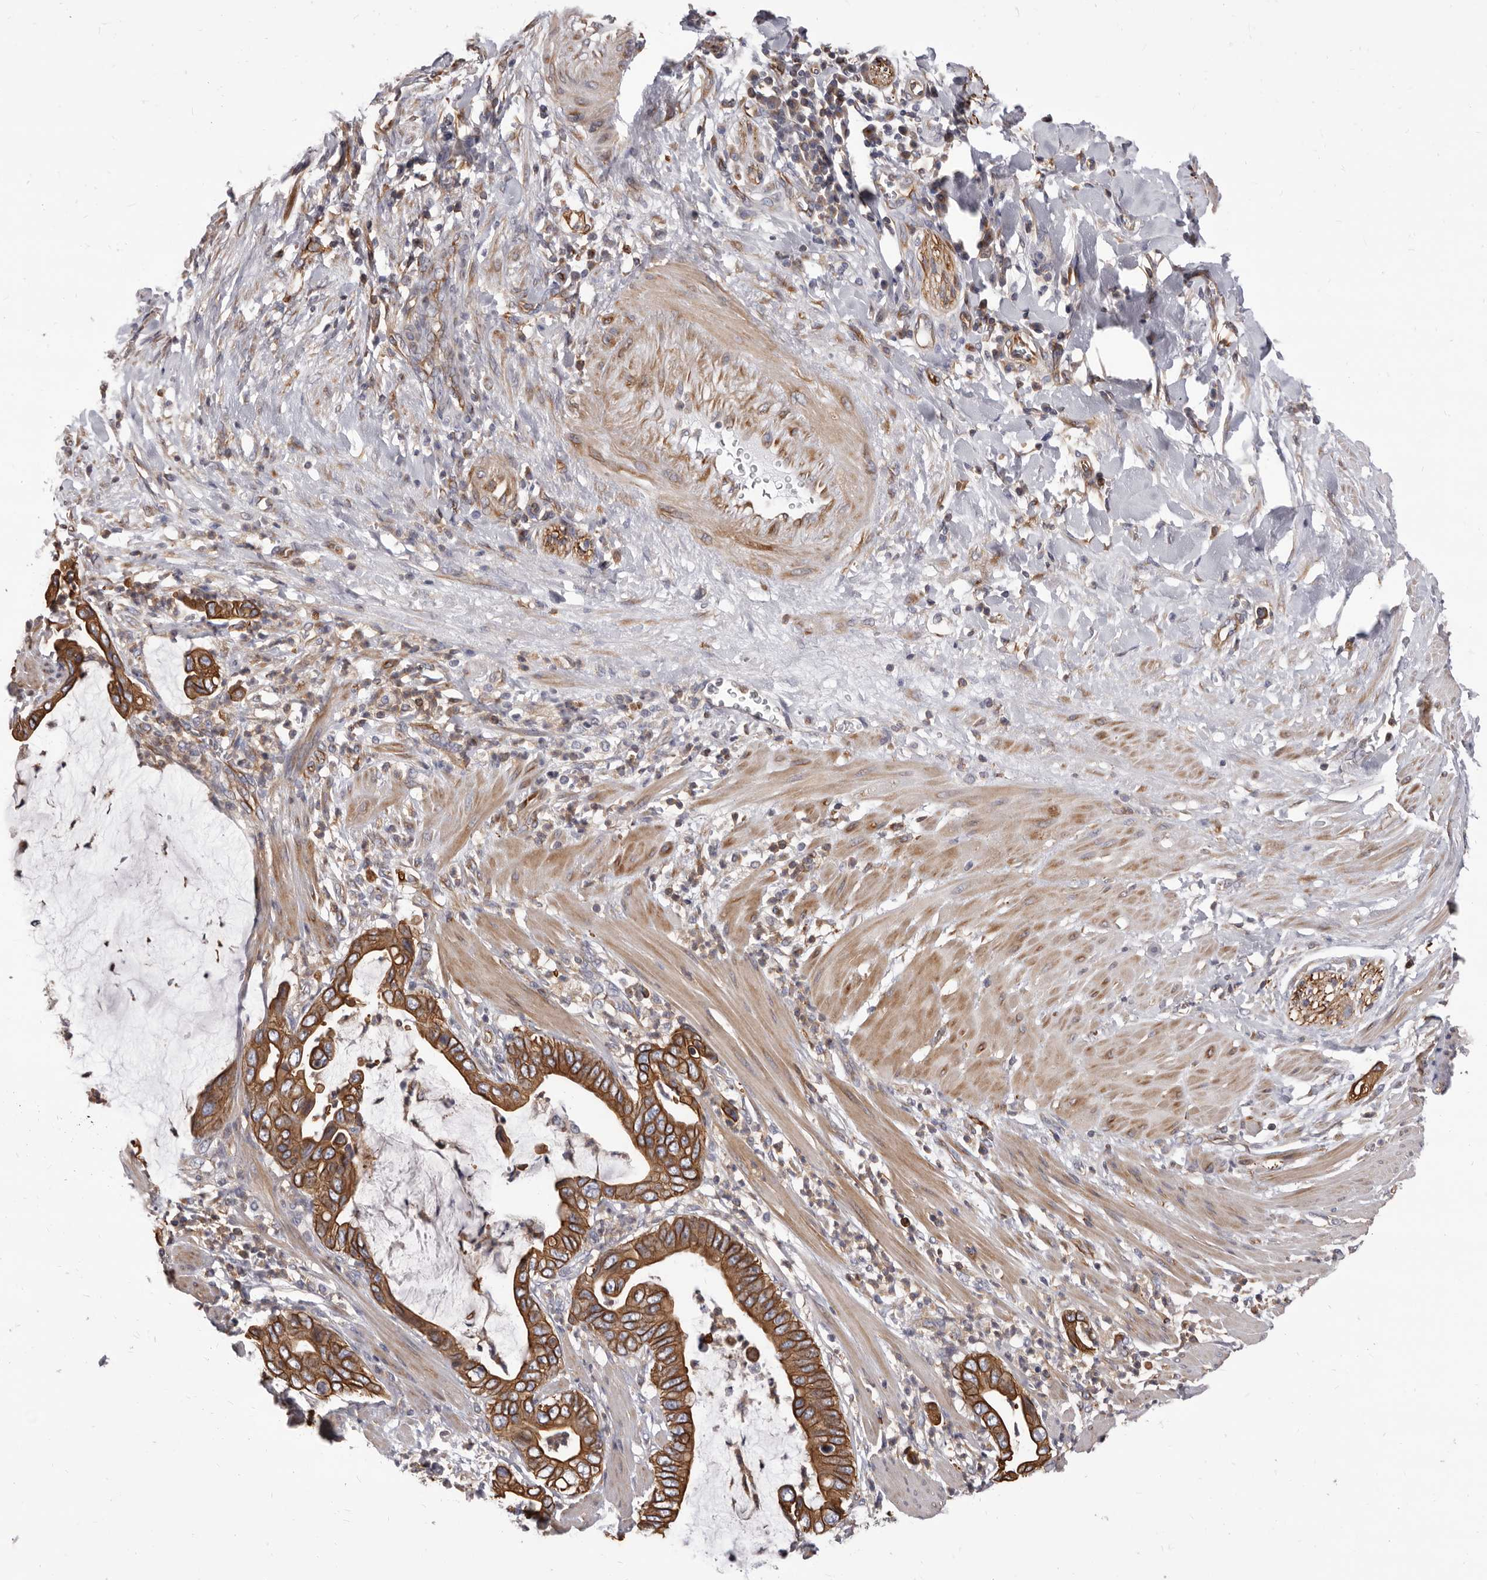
{"staining": {"intensity": "moderate", "quantity": ">75%", "location": "cytoplasmic/membranous"}, "tissue": "pancreatic cancer", "cell_type": "Tumor cells", "image_type": "cancer", "snomed": [{"axis": "morphology", "description": "Adenocarcinoma, NOS"}, {"axis": "topography", "description": "Pancreas"}], "caption": "A histopathology image of pancreatic cancer stained for a protein exhibits moderate cytoplasmic/membranous brown staining in tumor cells.", "gene": "NIBAN1", "patient": {"sex": "male", "age": 75}}